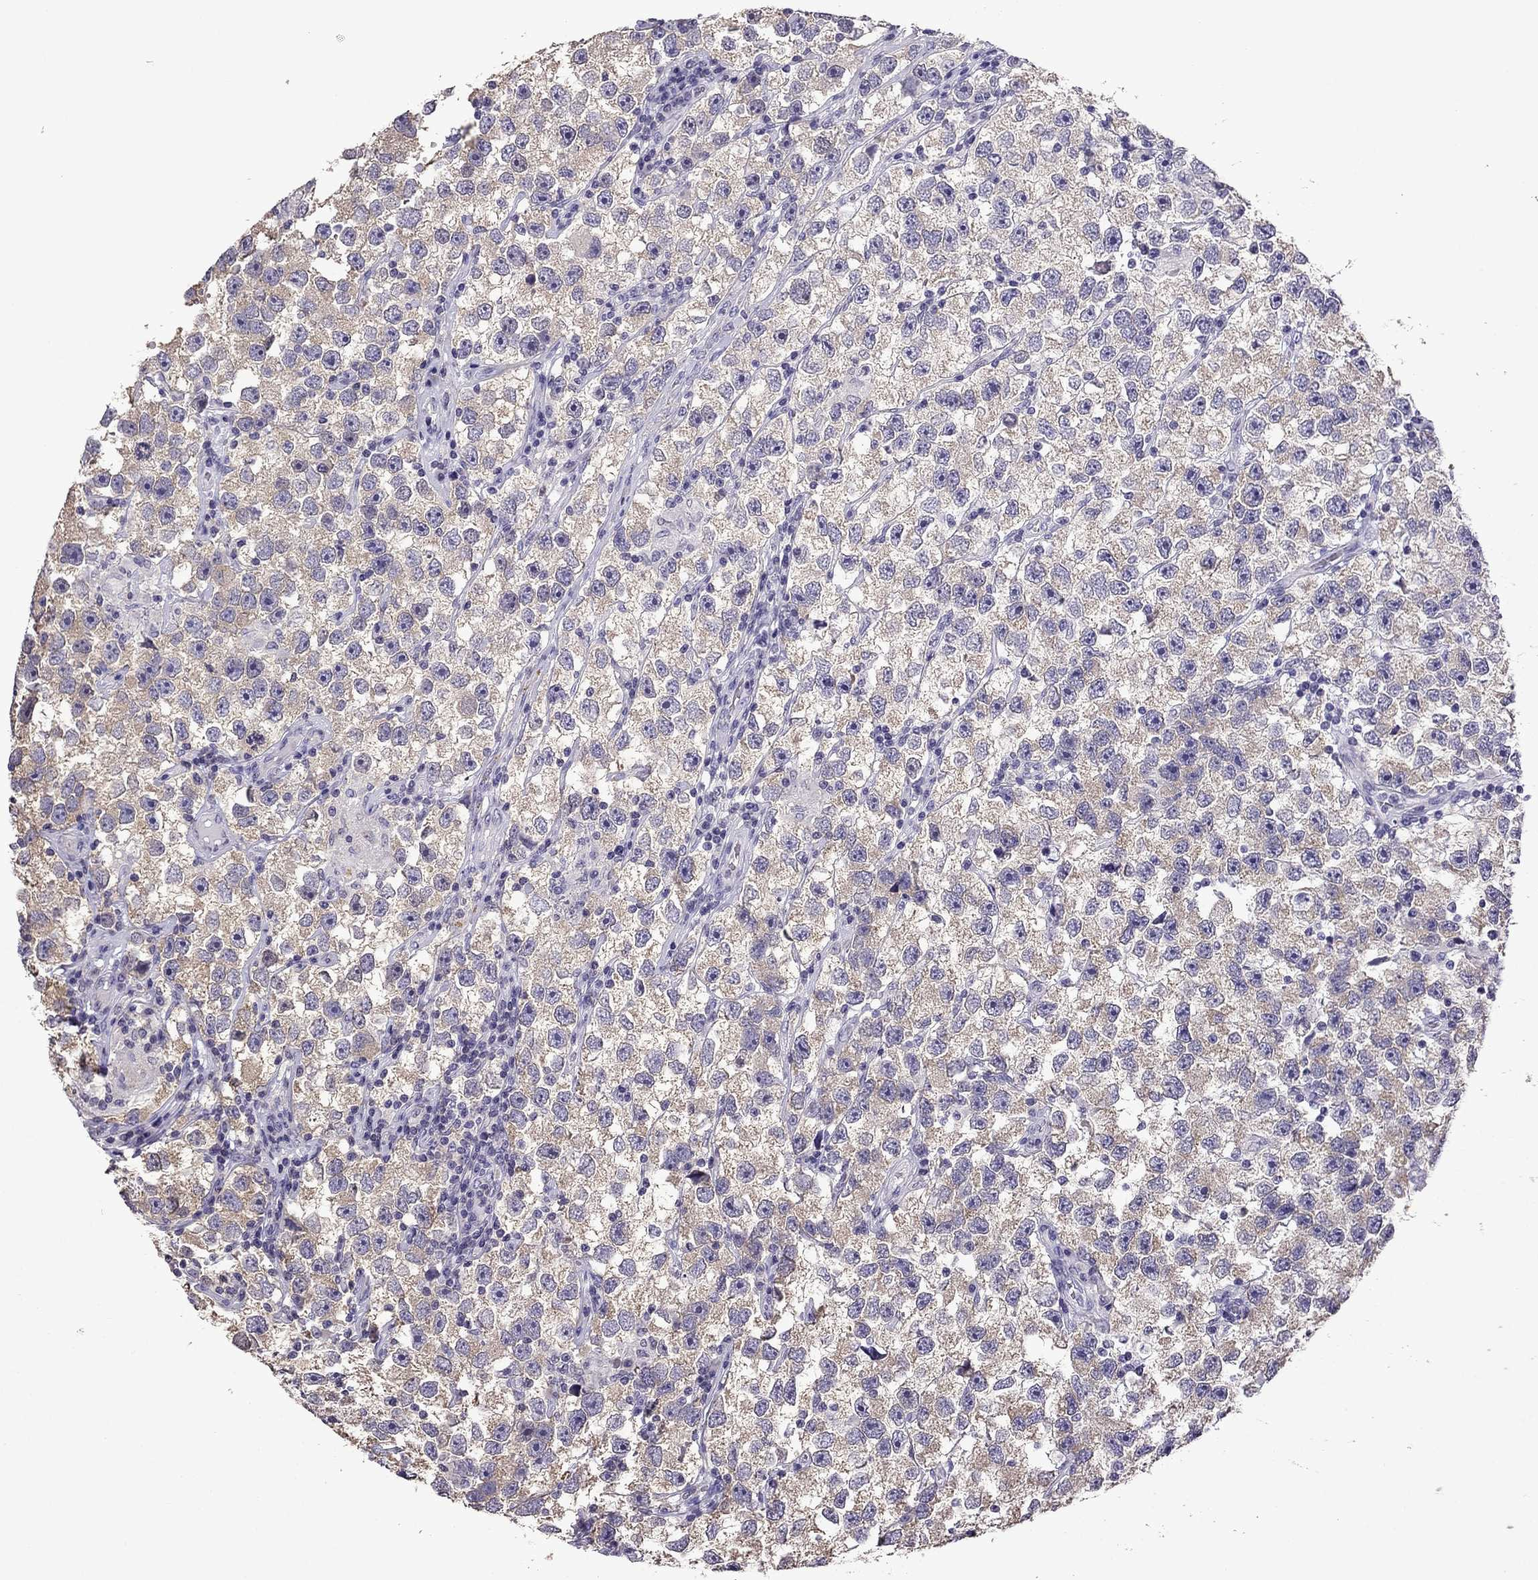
{"staining": {"intensity": "weak", "quantity": ">75%", "location": "cytoplasmic/membranous"}, "tissue": "testis cancer", "cell_type": "Tumor cells", "image_type": "cancer", "snomed": [{"axis": "morphology", "description": "Seminoma, NOS"}, {"axis": "topography", "description": "Testis"}], "caption": "Brown immunohistochemical staining in human testis cancer (seminoma) displays weak cytoplasmic/membranous positivity in approximately >75% of tumor cells. (DAB IHC with brightfield microscopy, high magnification).", "gene": "TTN", "patient": {"sex": "male", "age": 26}}